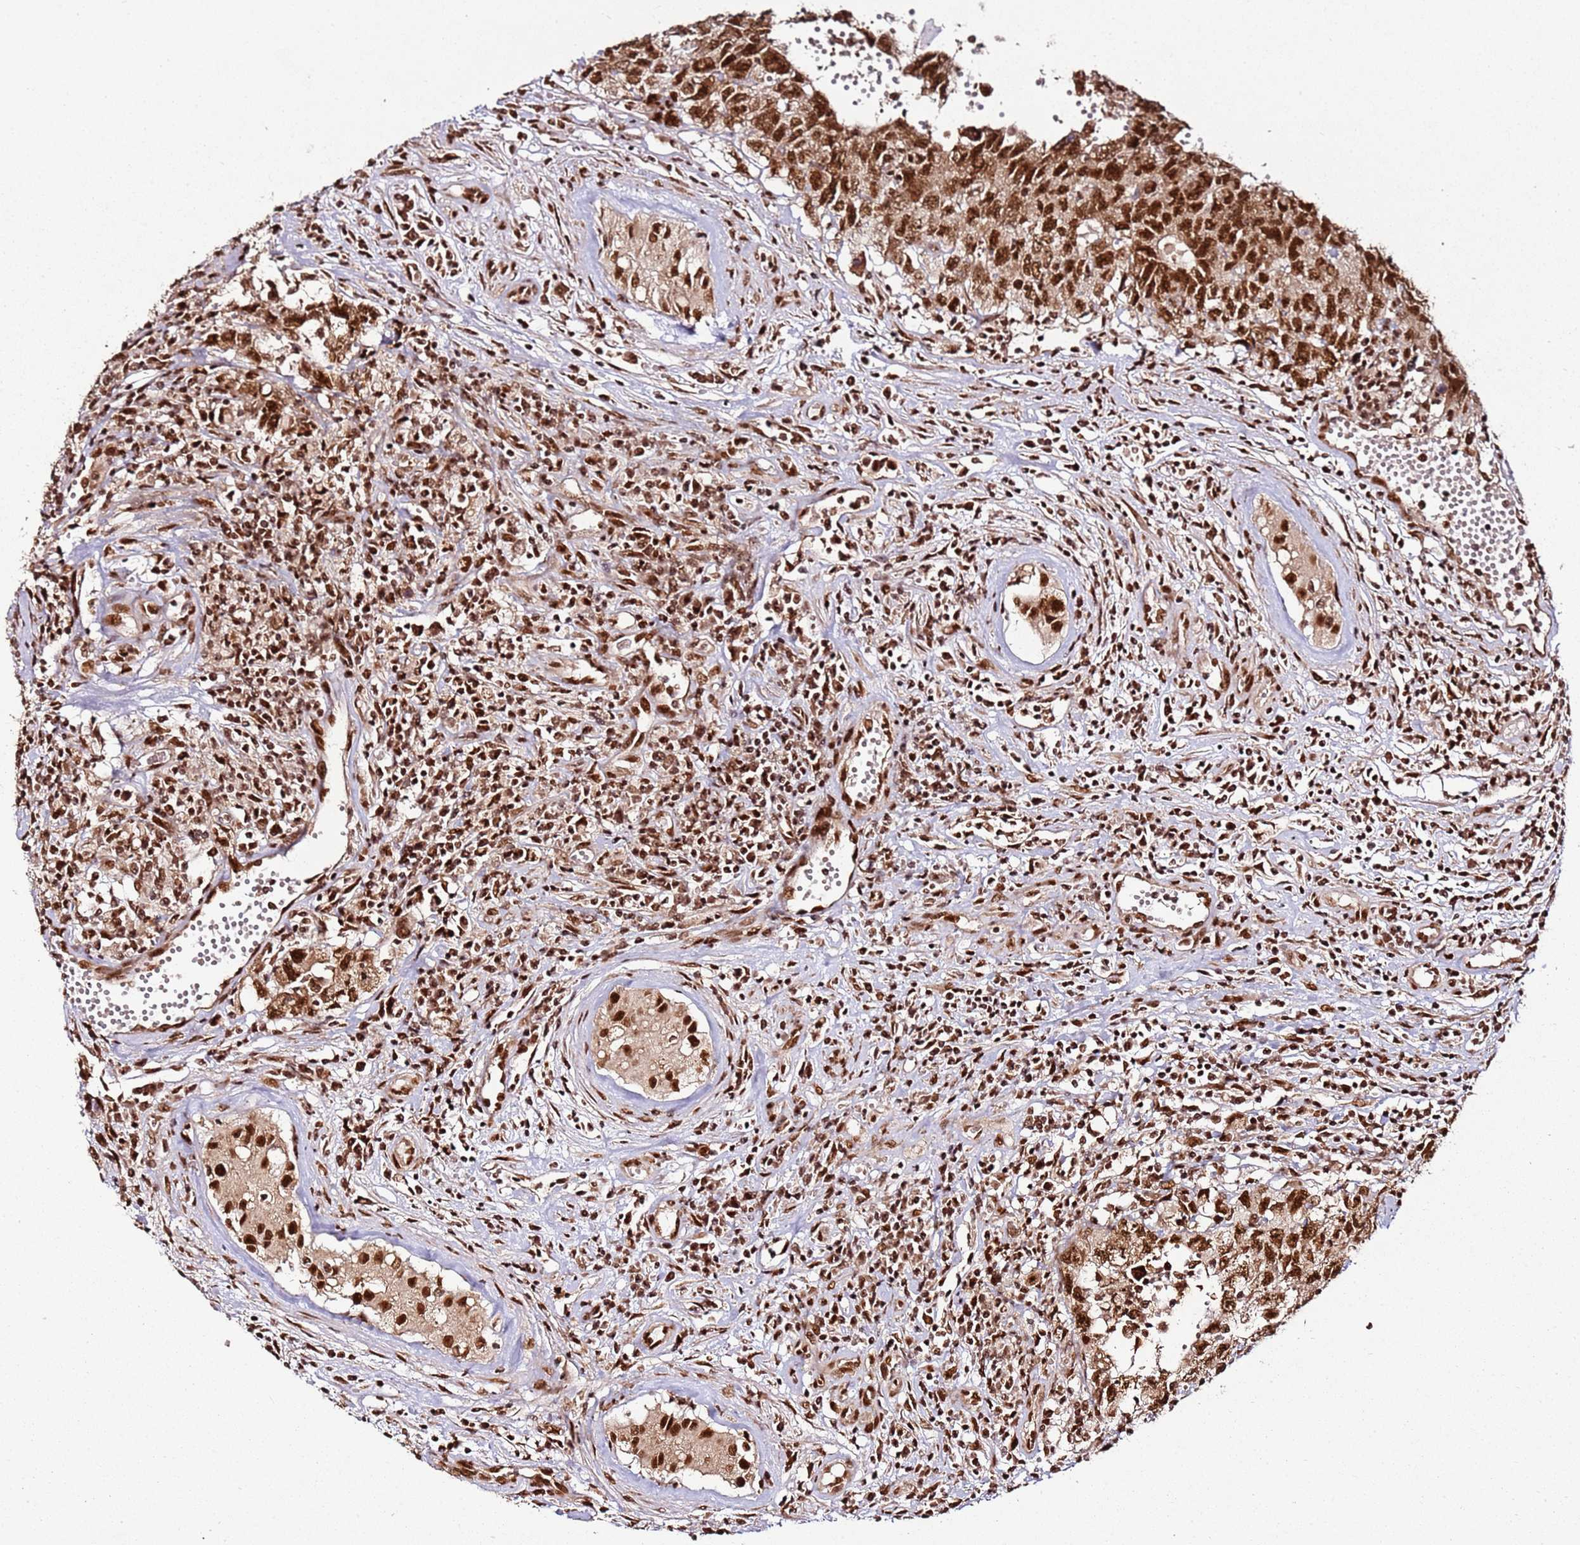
{"staining": {"intensity": "strong", "quantity": ">75%", "location": "nuclear"}, "tissue": "testis cancer", "cell_type": "Tumor cells", "image_type": "cancer", "snomed": [{"axis": "morphology", "description": "Carcinoma, Embryonal, NOS"}, {"axis": "topography", "description": "Testis"}], "caption": "Embryonal carcinoma (testis) was stained to show a protein in brown. There is high levels of strong nuclear positivity in approximately >75% of tumor cells.", "gene": "XRN2", "patient": {"sex": "male", "age": 34}}